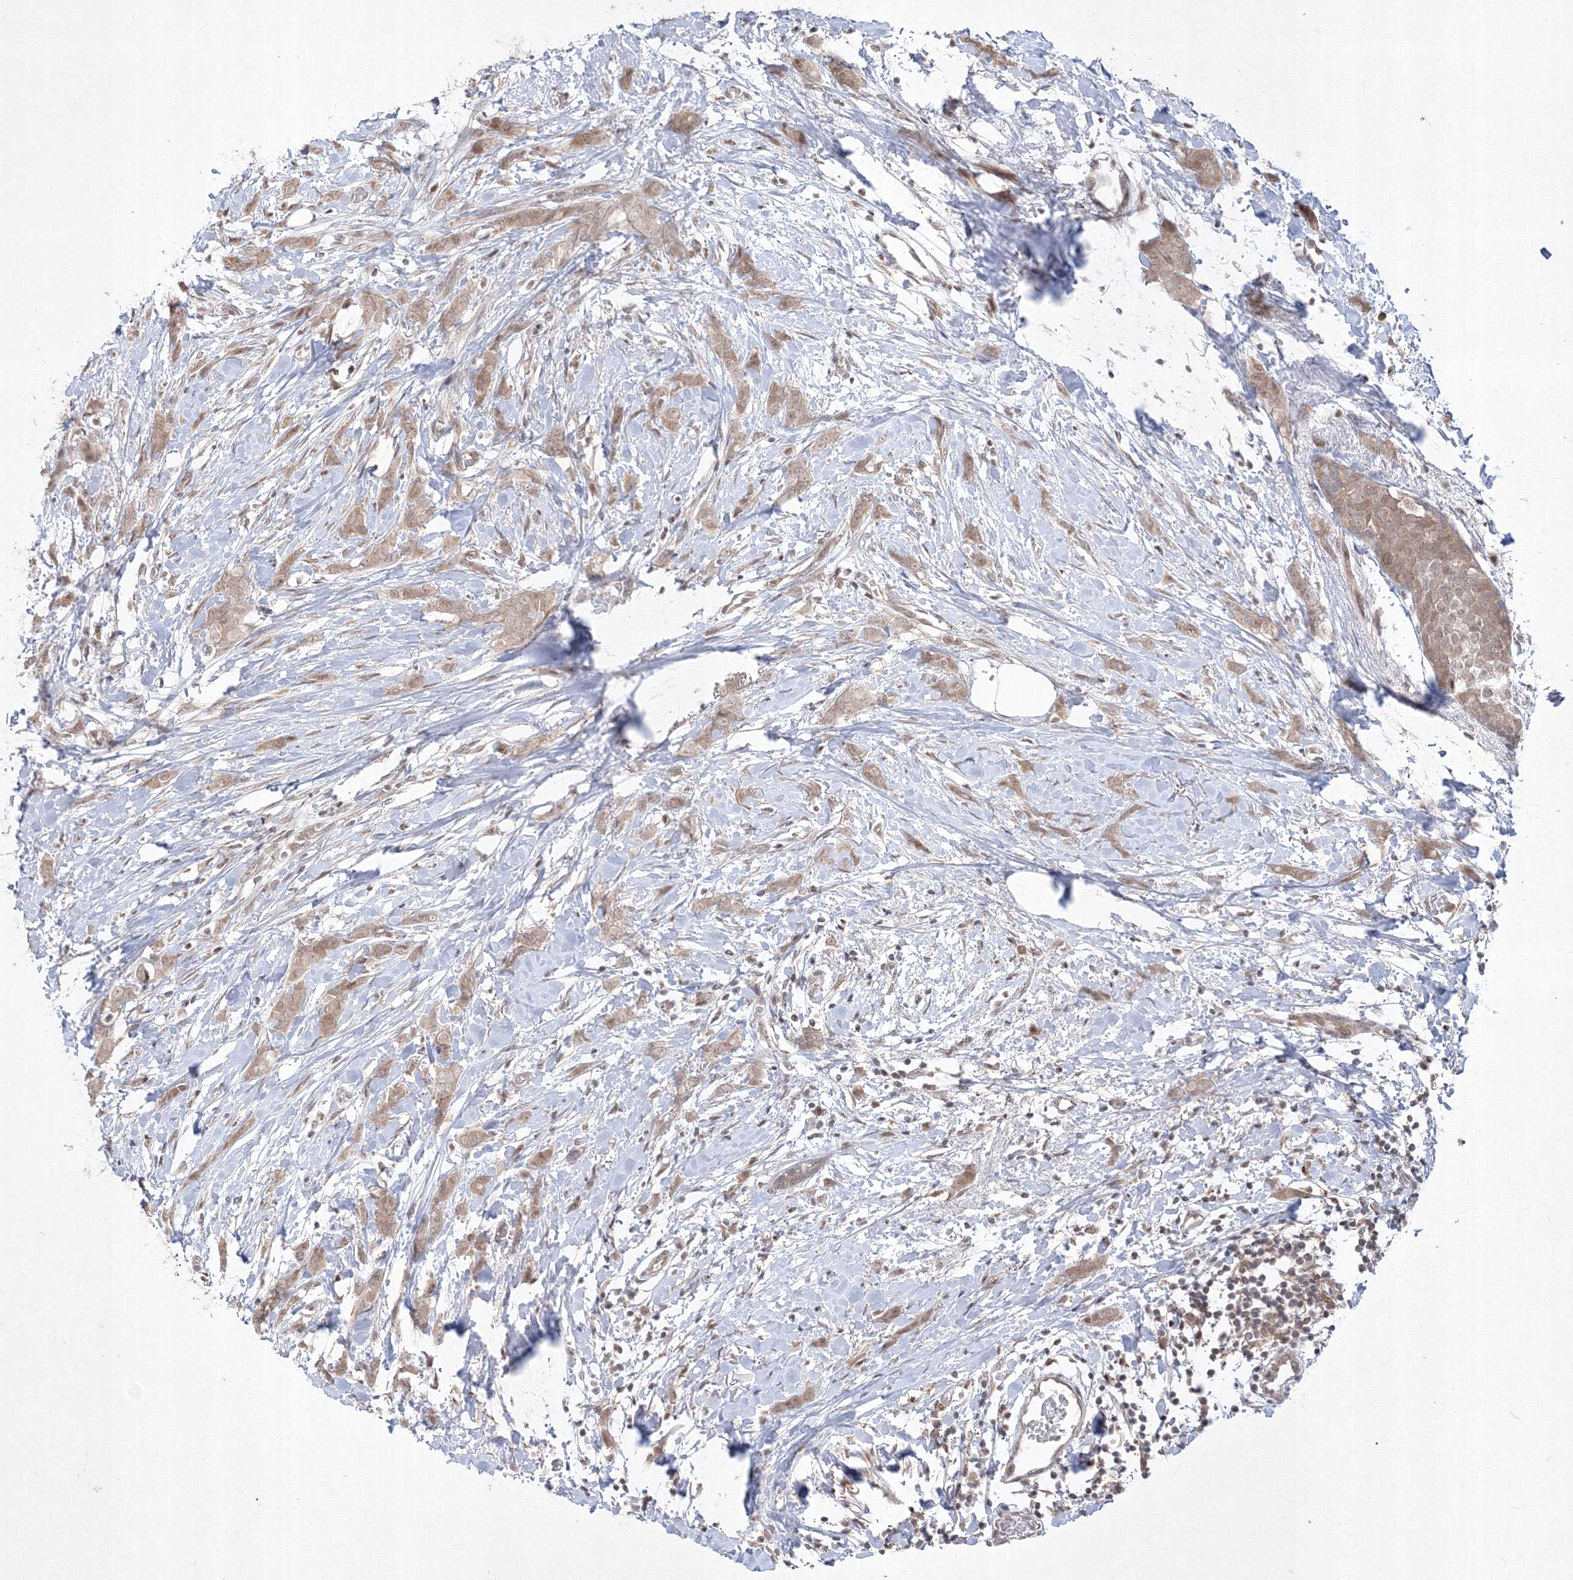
{"staining": {"intensity": "weak", "quantity": ">75%", "location": "cytoplasmic/membranous"}, "tissue": "breast cancer", "cell_type": "Tumor cells", "image_type": "cancer", "snomed": [{"axis": "morphology", "description": "Lobular carcinoma, in situ"}, {"axis": "morphology", "description": "Lobular carcinoma"}, {"axis": "topography", "description": "Breast"}], "caption": "Immunohistochemical staining of breast cancer shows low levels of weak cytoplasmic/membranous protein staining in approximately >75% of tumor cells.", "gene": "TAB1", "patient": {"sex": "female", "age": 41}}